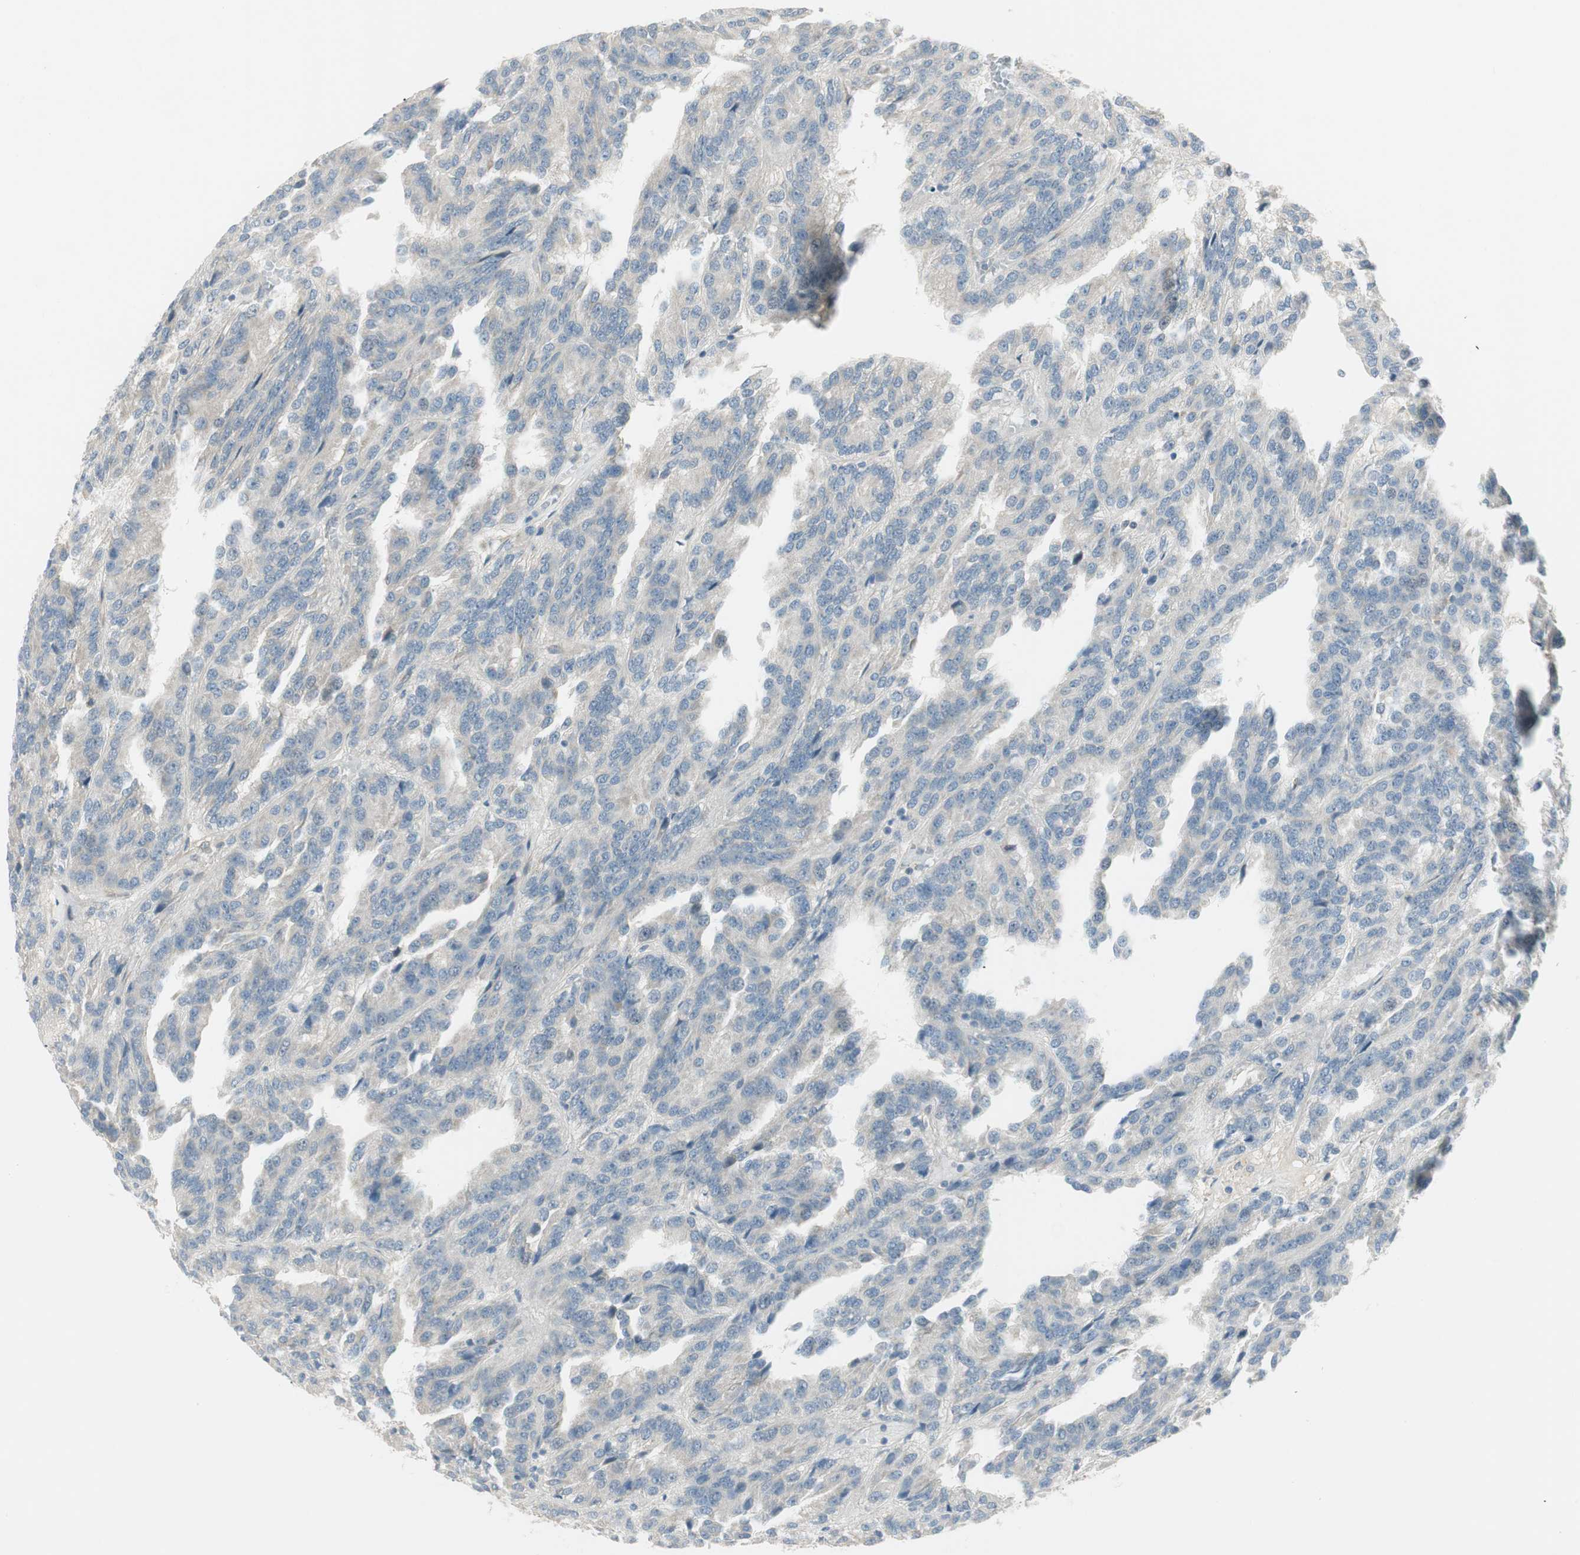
{"staining": {"intensity": "negative", "quantity": "none", "location": "none"}, "tissue": "renal cancer", "cell_type": "Tumor cells", "image_type": "cancer", "snomed": [{"axis": "morphology", "description": "Adenocarcinoma, NOS"}, {"axis": "topography", "description": "Kidney"}], "caption": "DAB immunohistochemical staining of human renal adenocarcinoma displays no significant expression in tumor cells.", "gene": "STON1-GTF2A1L", "patient": {"sex": "male", "age": 46}}